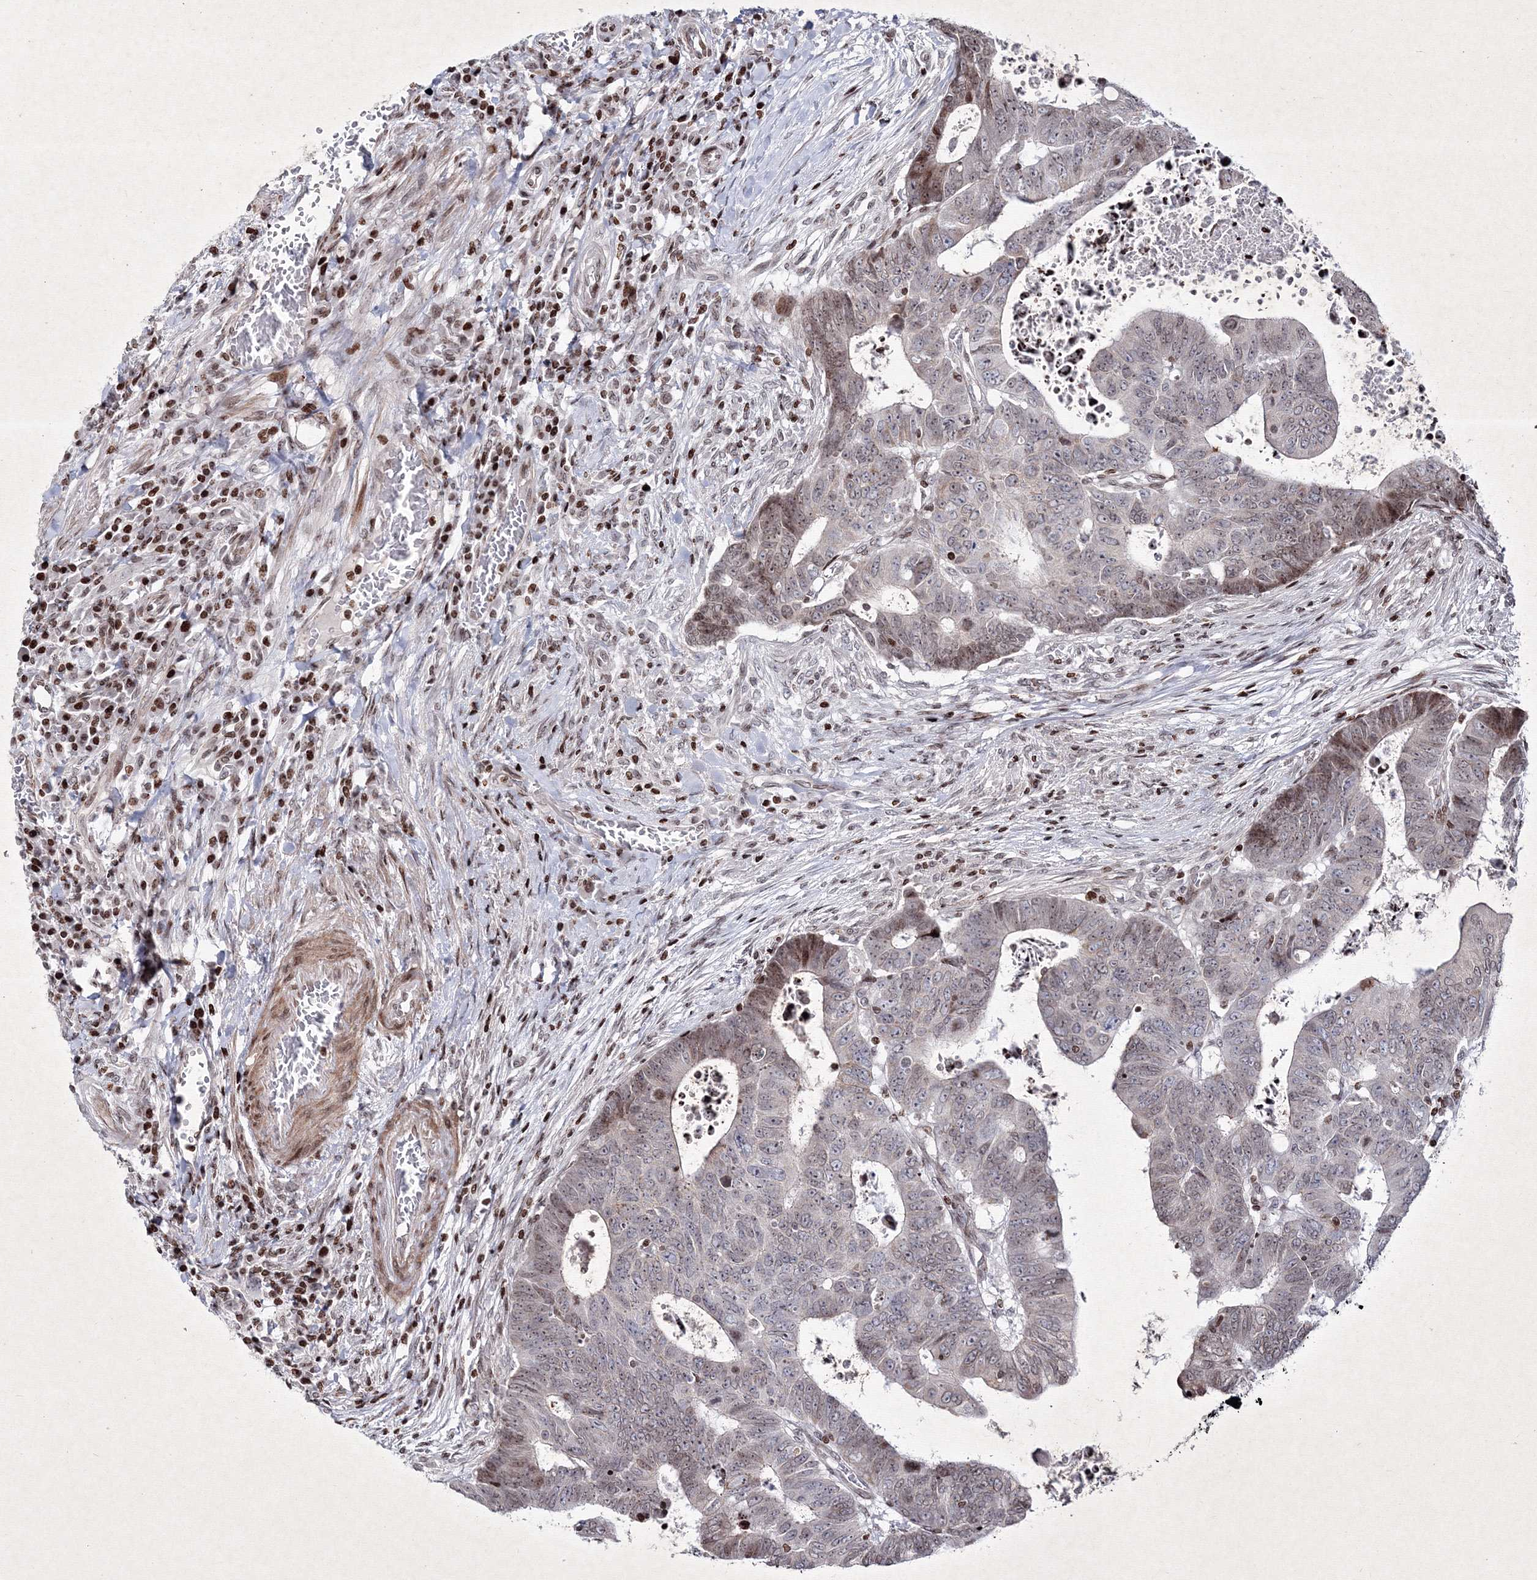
{"staining": {"intensity": "weak", "quantity": "<25%", "location": "cytoplasmic/membranous,nuclear"}, "tissue": "colorectal cancer", "cell_type": "Tumor cells", "image_type": "cancer", "snomed": [{"axis": "morphology", "description": "Normal tissue, NOS"}, {"axis": "morphology", "description": "Adenocarcinoma, NOS"}, {"axis": "topography", "description": "Rectum"}], "caption": "A high-resolution micrograph shows IHC staining of colorectal cancer (adenocarcinoma), which shows no significant positivity in tumor cells.", "gene": "SMIM29", "patient": {"sex": "female", "age": 65}}